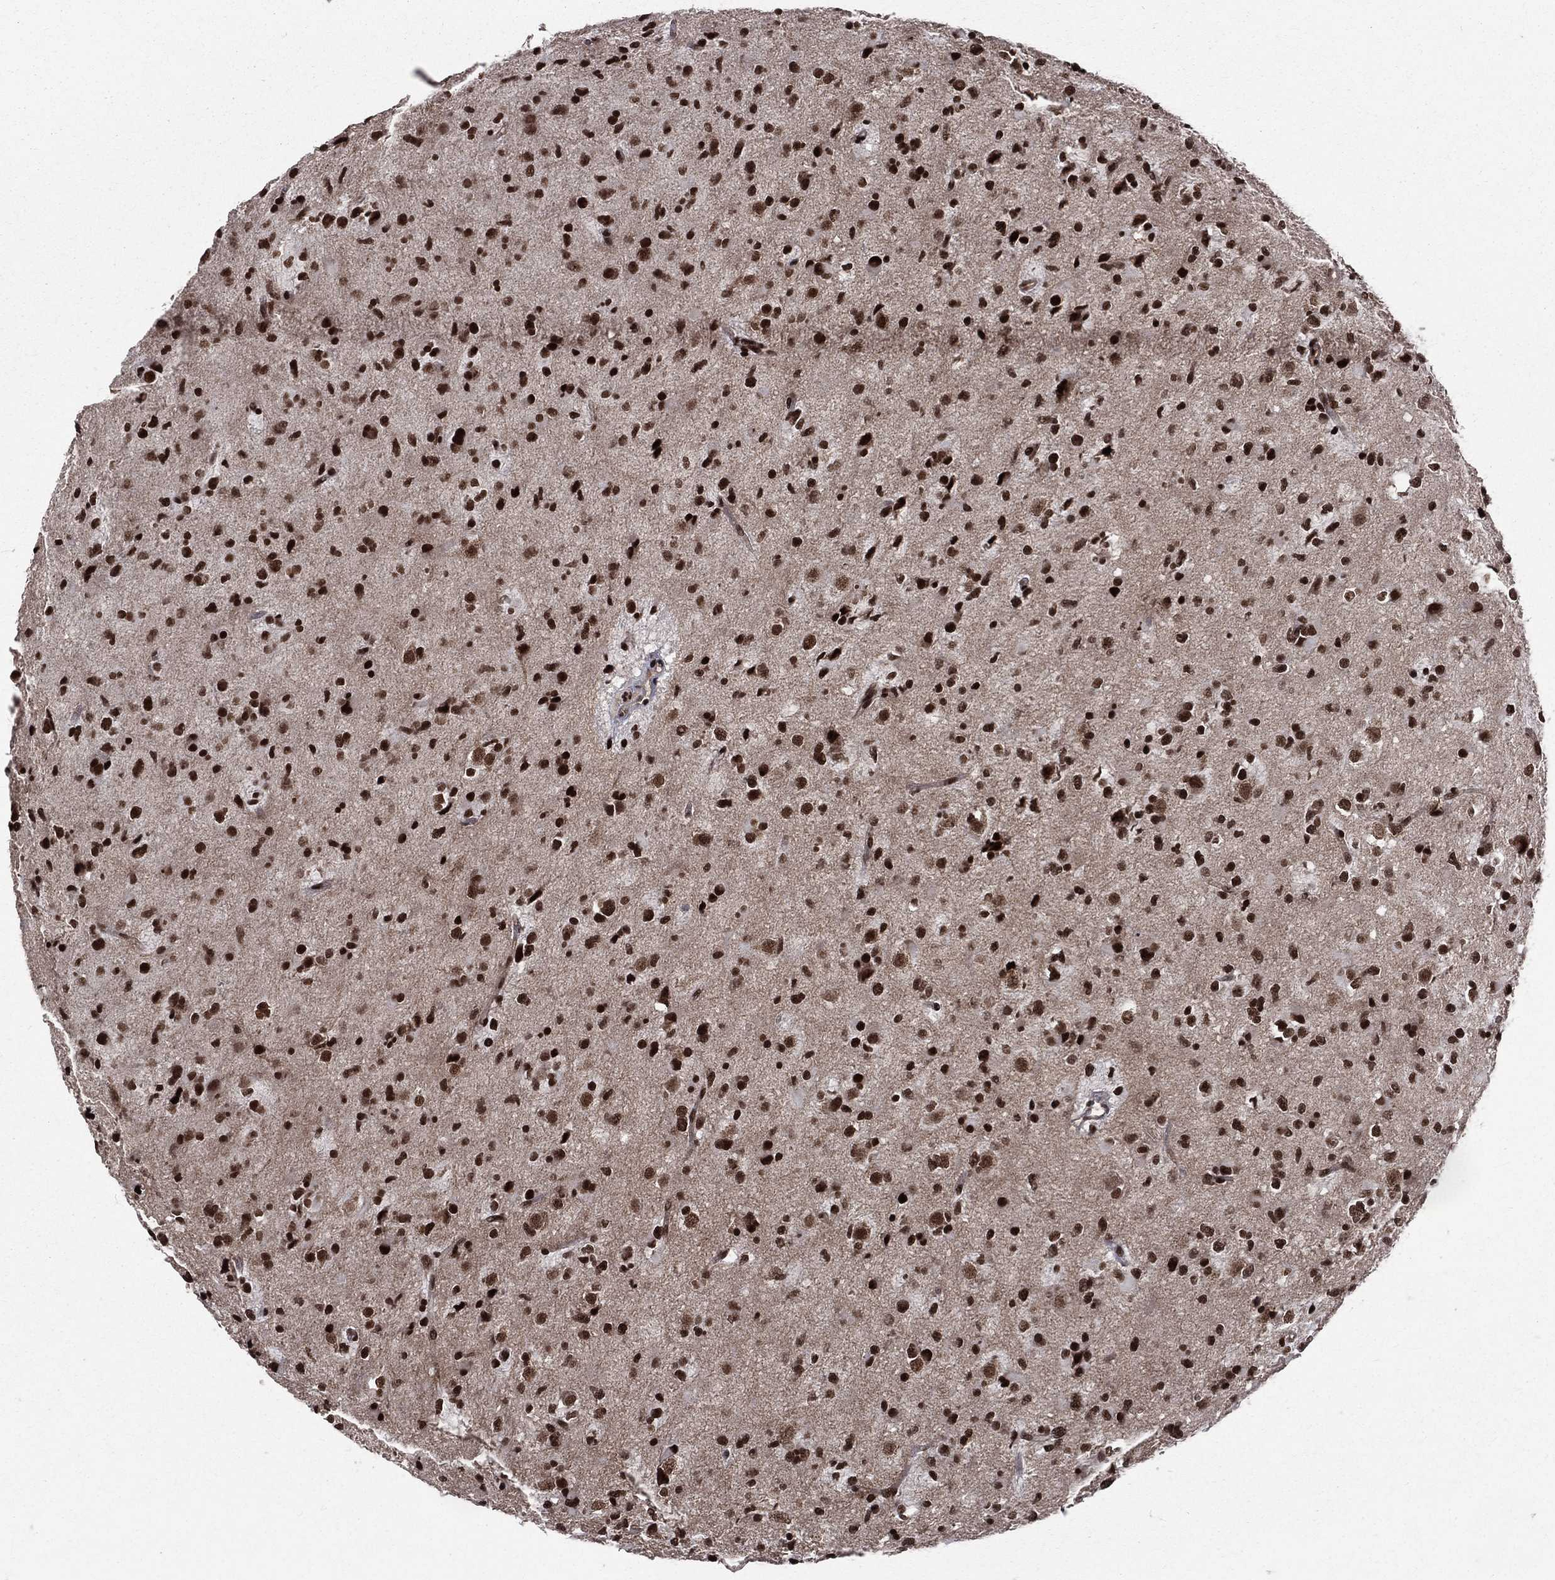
{"staining": {"intensity": "strong", "quantity": ">75%", "location": "nuclear"}, "tissue": "glioma", "cell_type": "Tumor cells", "image_type": "cancer", "snomed": [{"axis": "morphology", "description": "Glioma, malignant, Low grade"}, {"axis": "topography", "description": "Brain"}], "caption": "A brown stain labels strong nuclear positivity of a protein in human glioma tumor cells. Immunohistochemistry (ihc) stains the protein in brown and the nuclei are stained blue.", "gene": "SMC3", "patient": {"sex": "female", "age": 32}}